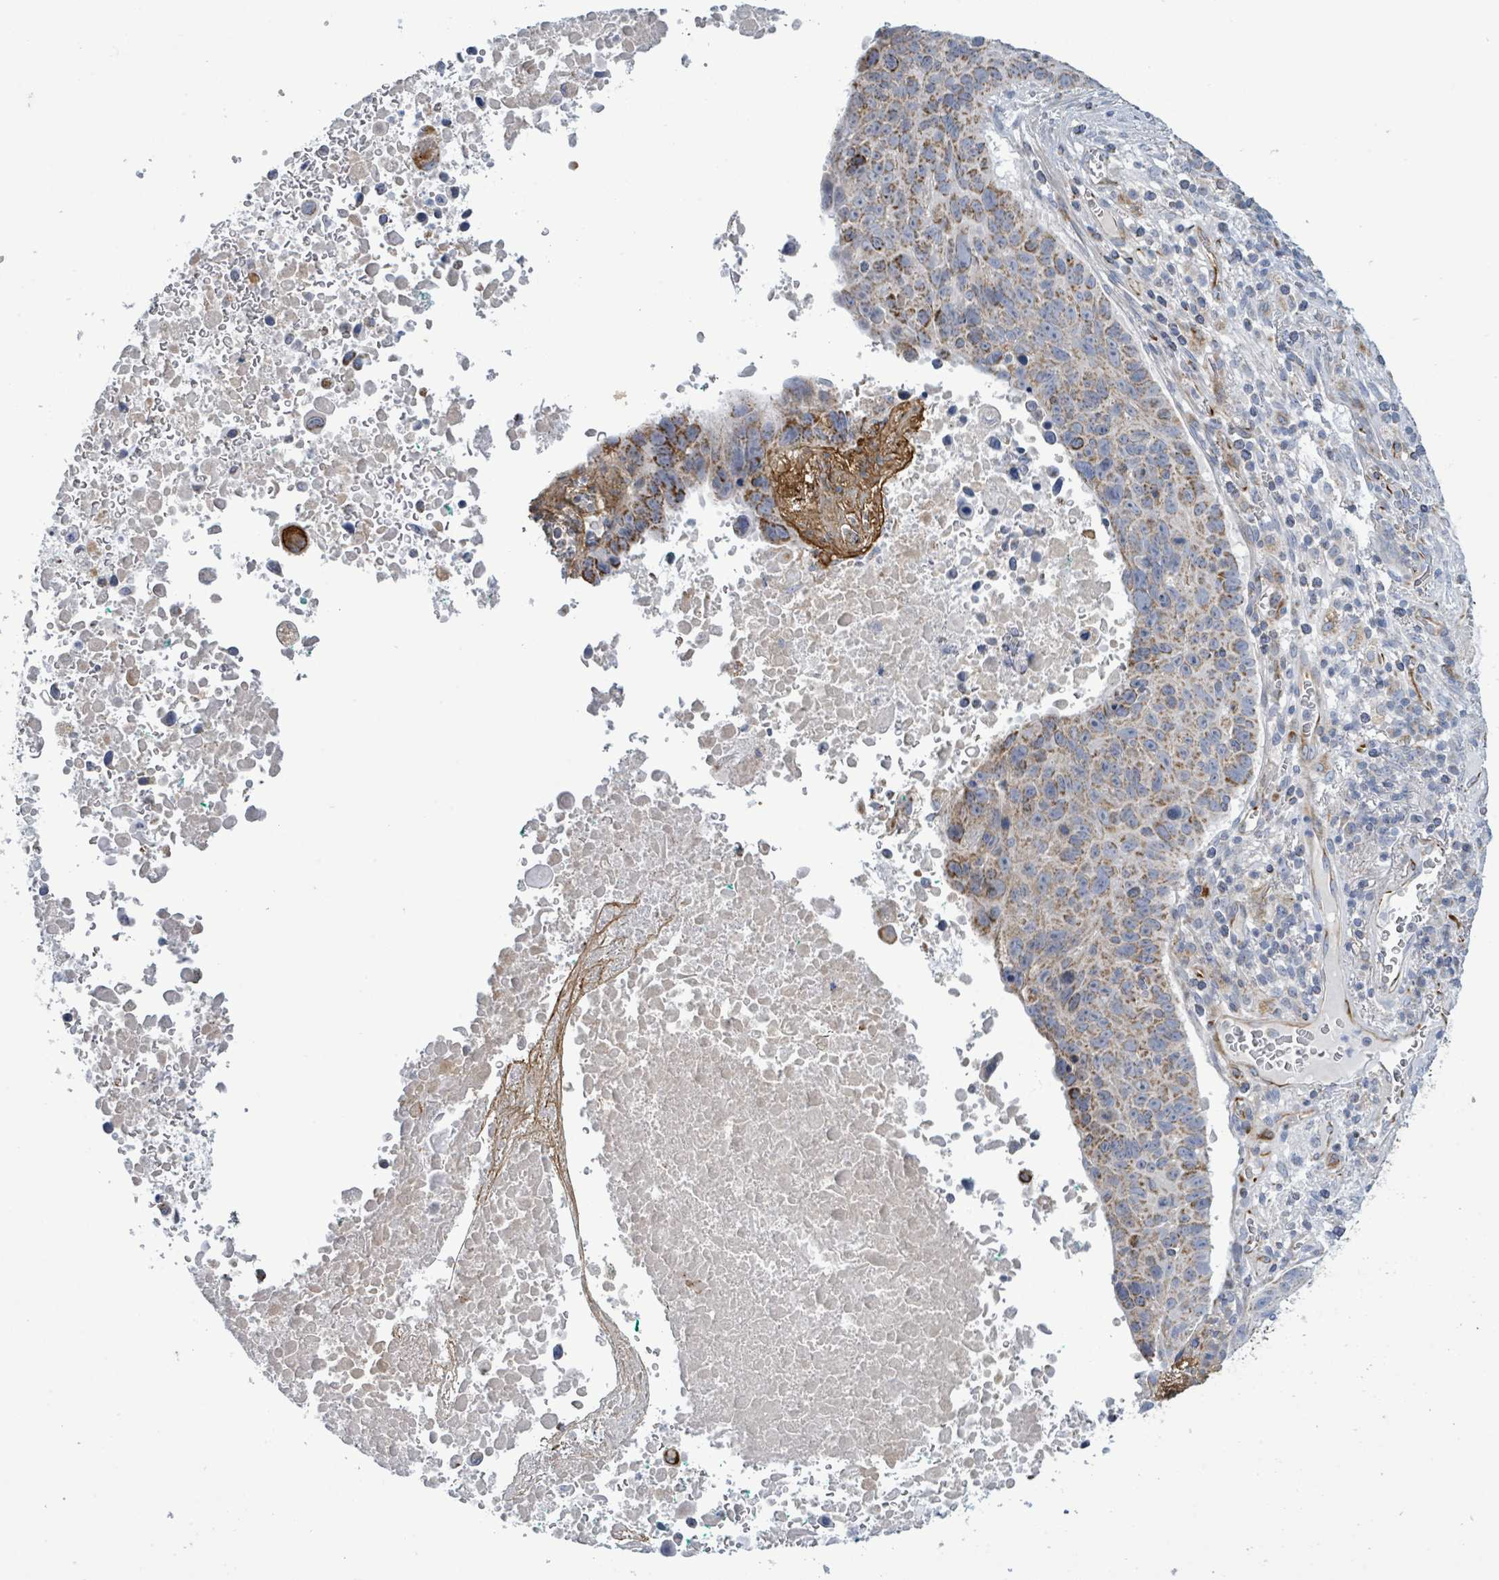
{"staining": {"intensity": "moderate", "quantity": ">75%", "location": "cytoplasmic/membranous"}, "tissue": "lung cancer", "cell_type": "Tumor cells", "image_type": "cancer", "snomed": [{"axis": "morphology", "description": "Squamous cell carcinoma, NOS"}, {"axis": "topography", "description": "Lung"}], "caption": "The photomicrograph demonstrates immunohistochemical staining of squamous cell carcinoma (lung). There is moderate cytoplasmic/membranous positivity is seen in about >75% of tumor cells.", "gene": "ALG12", "patient": {"sex": "male", "age": 66}}